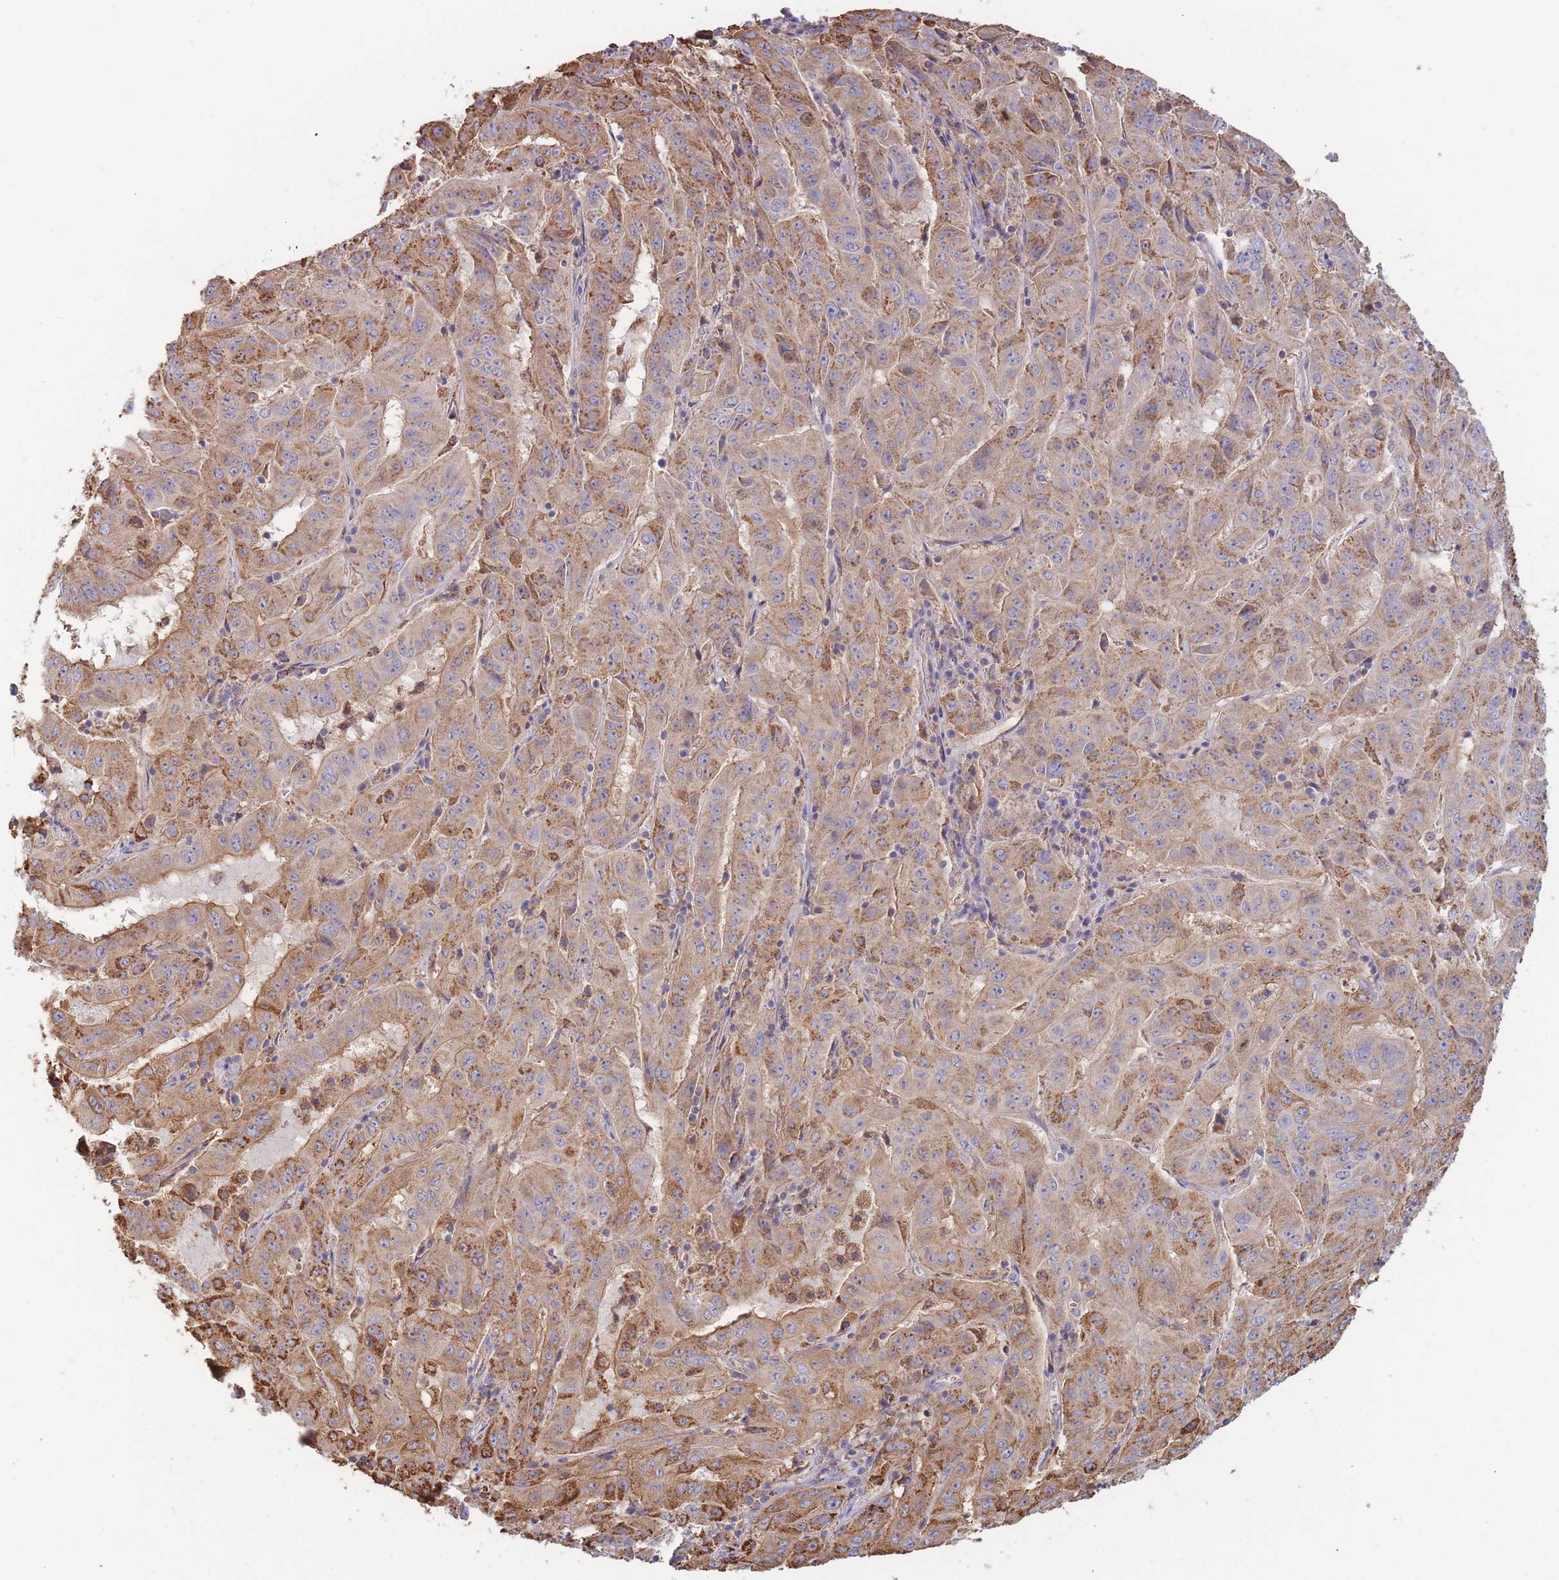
{"staining": {"intensity": "moderate", "quantity": ">75%", "location": "cytoplasmic/membranous"}, "tissue": "pancreatic cancer", "cell_type": "Tumor cells", "image_type": "cancer", "snomed": [{"axis": "morphology", "description": "Adenocarcinoma, NOS"}, {"axis": "topography", "description": "Pancreas"}], "caption": "IHC (DAB) staining of pancreatic adenocarcinoma shows moderate cytoplasmic/membranous protein expression in about >75% of tumor cells.", "gene": "MRPL17", "patient": {"sex": "male", "age": 63}}